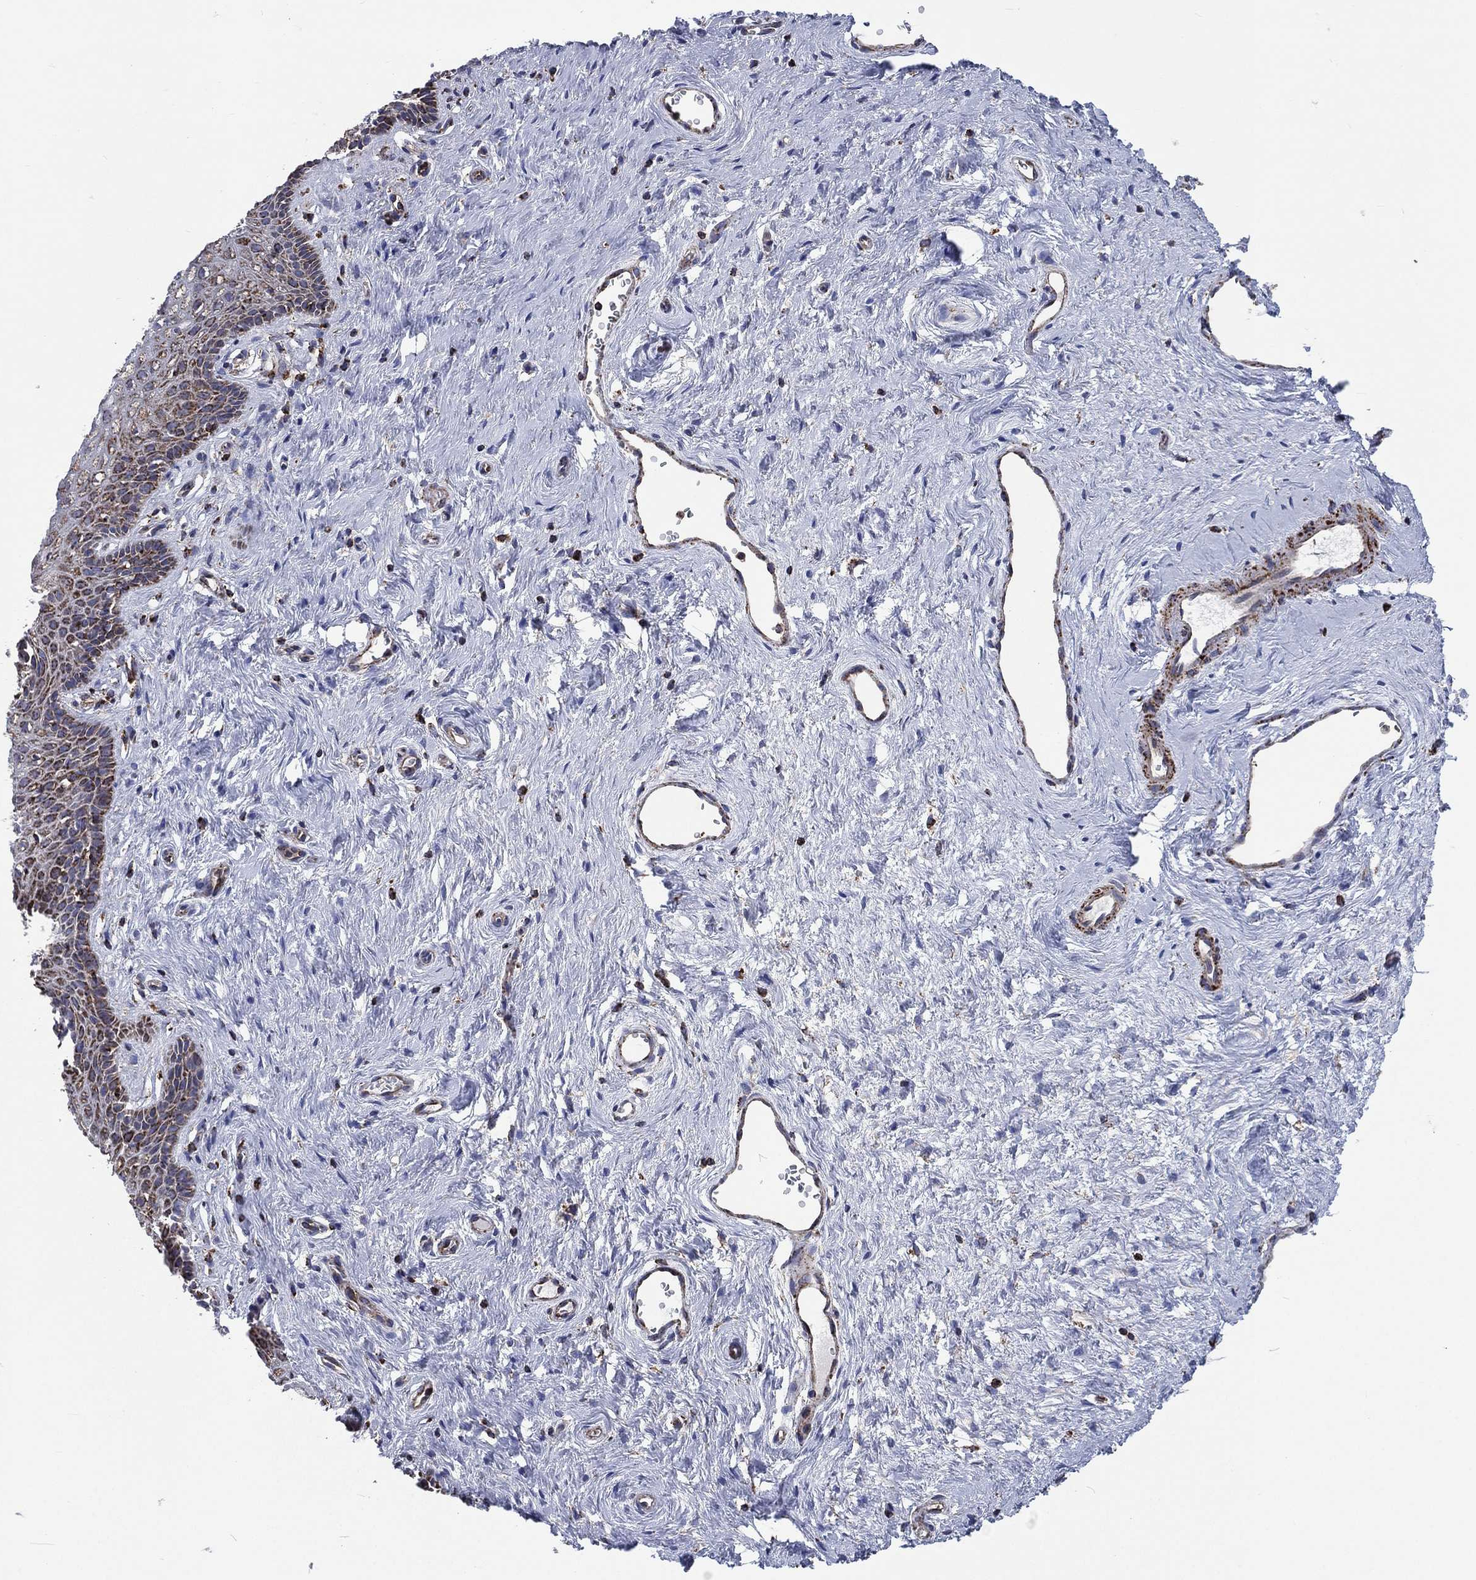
{"staining": {"intensity": "strong", "quantity": "<25%", "location": "cytoplasmic/membranous"}, "tissue": "vagina", "cell_type": "Squamous epithelial cells", "image_type": "normal", "snomed": [{"axis": "morphology", "description": "Normal tissue, NOS"}, {"axis": "topography", "description": "Vagina"}], "caption": "DAB (3,3'-diaminobenzidine) immunohistochemical staining of normal human vagina exhibits strong cytoplasmic/membranous protein expression in approximately <25% of squamous epithelial cells.", "gene": "ANKRD37", "patient": {"sex": "female", "age": 45}}